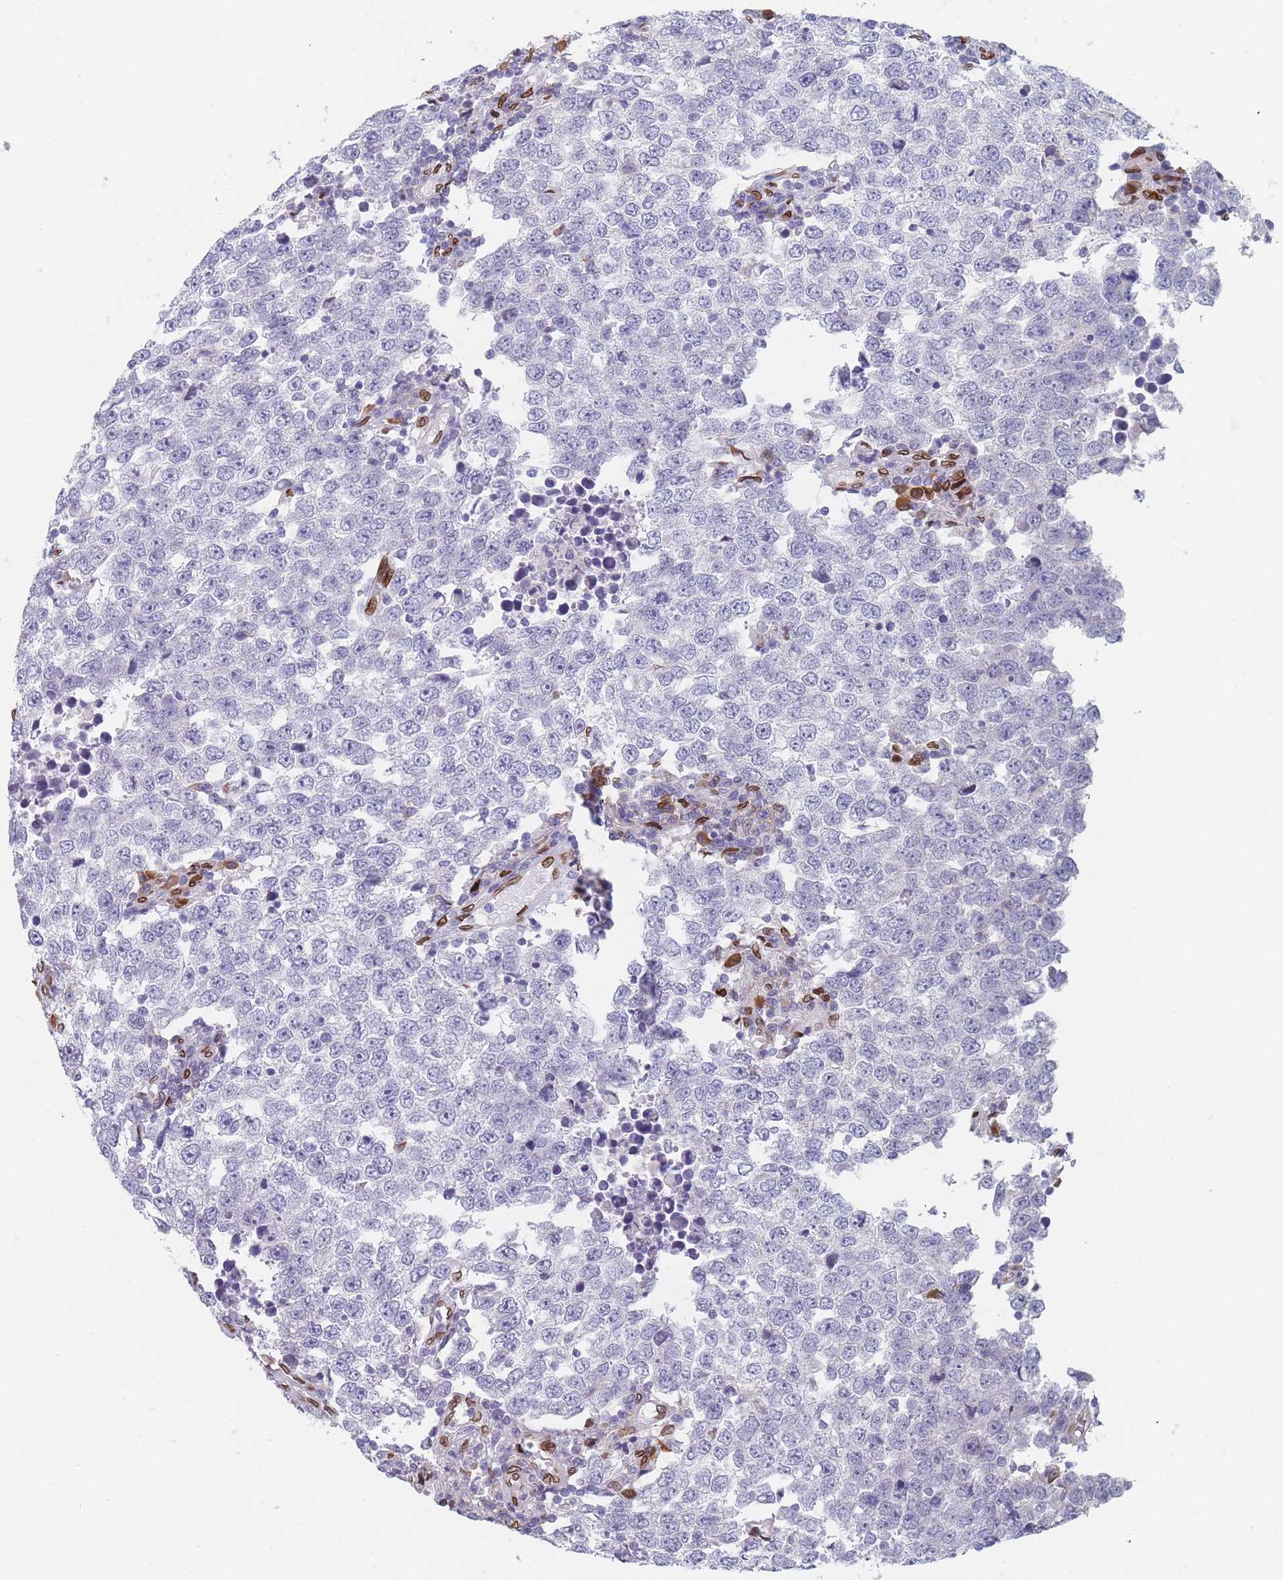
{"staining": {"intensity": "negative", "quantity": "none", "location": "none"}, "tissue": "testis cancer", "cell_type": "Tumor cells", "image_type": "cancer", "snomed": [{"axis": "morphology", "description": "Seminoma, NOS"}, {"axis": "morphology", "description": "Carcinoma, Embryonal, NOS"}, {"axis": "topography", "description": "Testis"}], "caption": "A photomicrograph of human testis cancer is negative for staining in tumor cells.", "gene": "ZBTB1", "patient": {"sex": "male", "age": 28}}